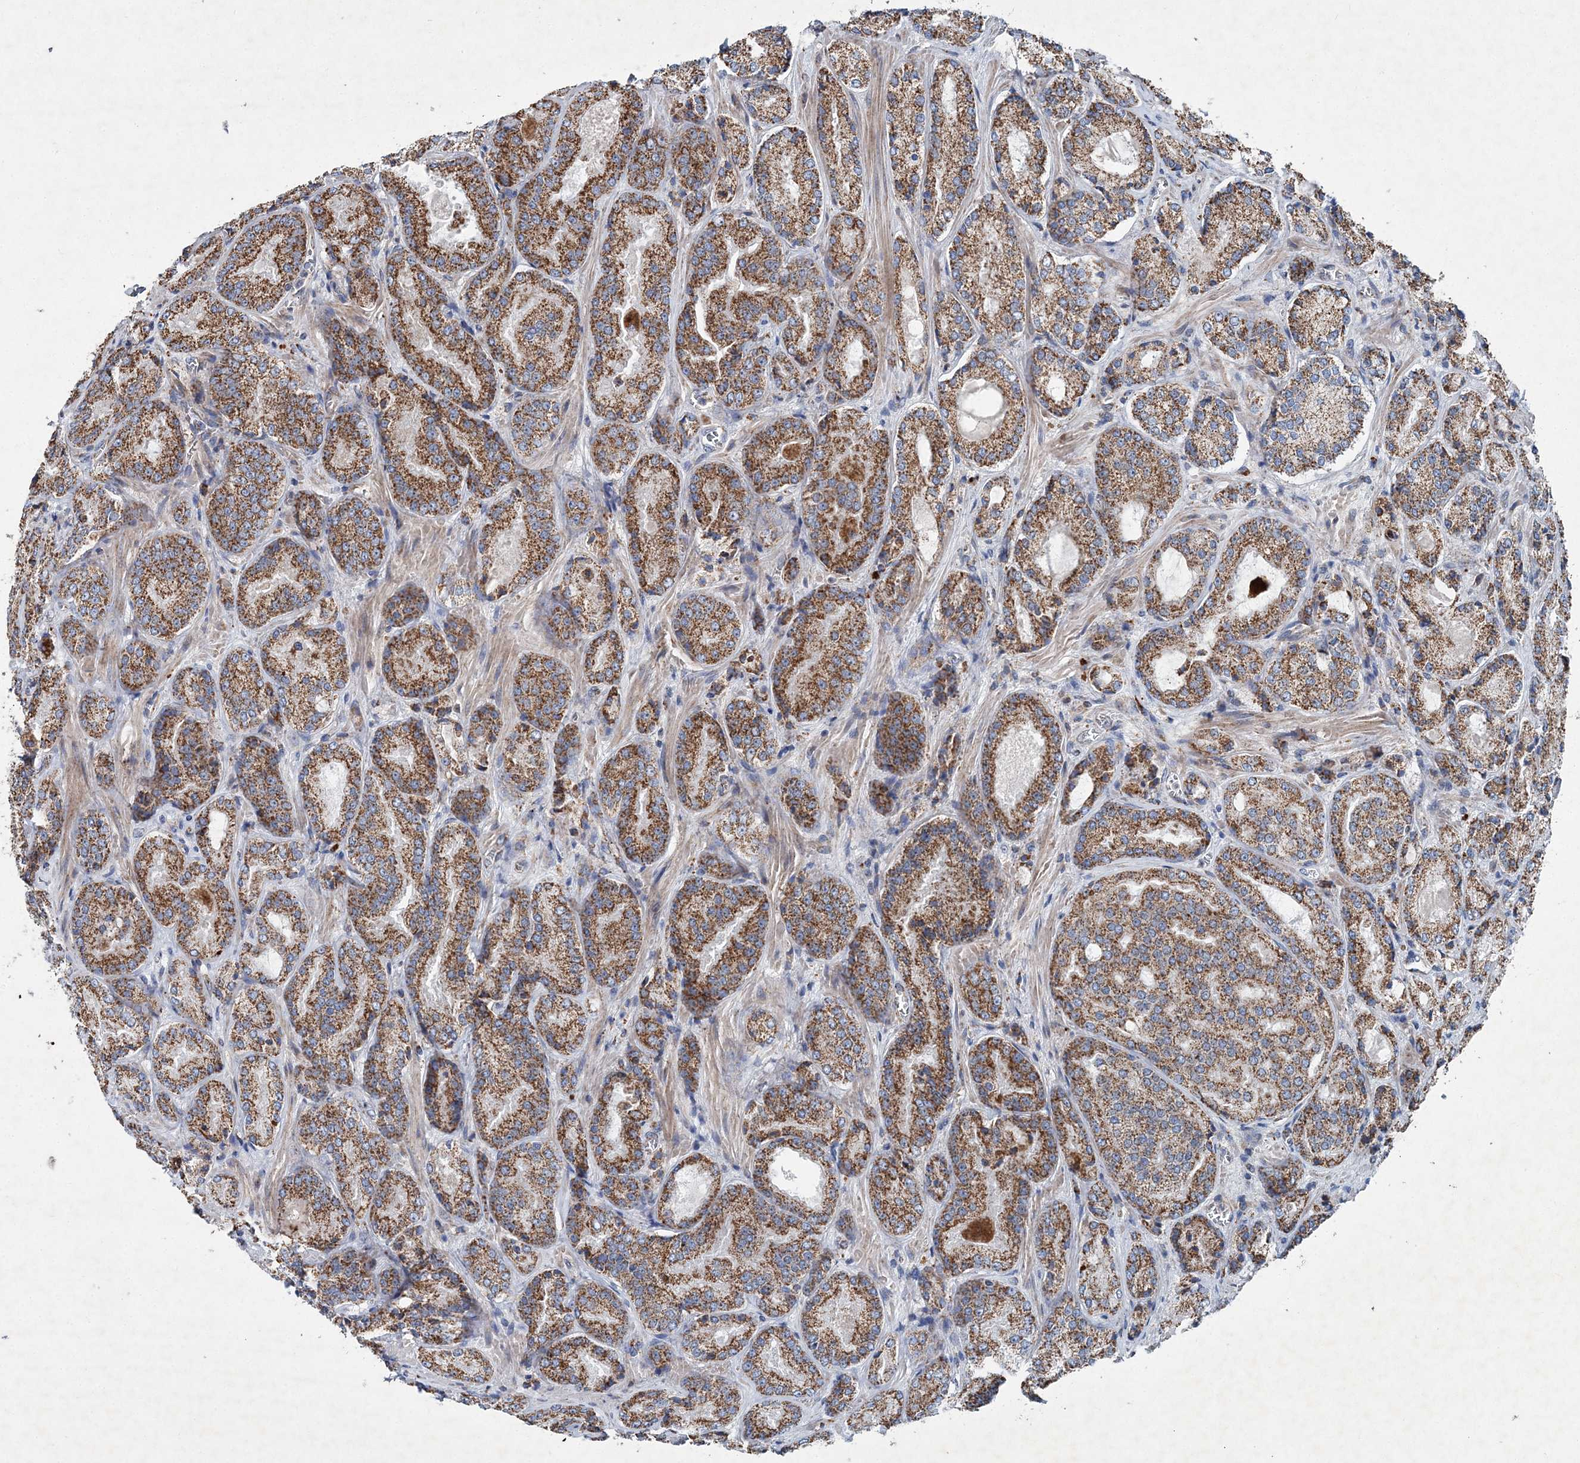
{"staining": {"intensity": "moderate", "quantity": ">75%", "location": "cytoplasmic/membranous"}, "tissue": "prostate cancer", "cell_type": "Tumor cells", "image_type": "cancer", "snomed": [{"axis": "morphology", "description": "Adenocarcinoma, Low grade"}, {"axis": "topography", "description": "Prostate"}], "caption": "Immunohistochemistry (IHC) photomicrograph of prostate adenocarcinoma (low-grade) stained for a protein (brown), which reveals medium levels of moderate cytoplasmic/membranous positivity in approximately >75% of tumor cells.", "gene": "SPAG16", "patient": {"sex": "male", "age": 74}}